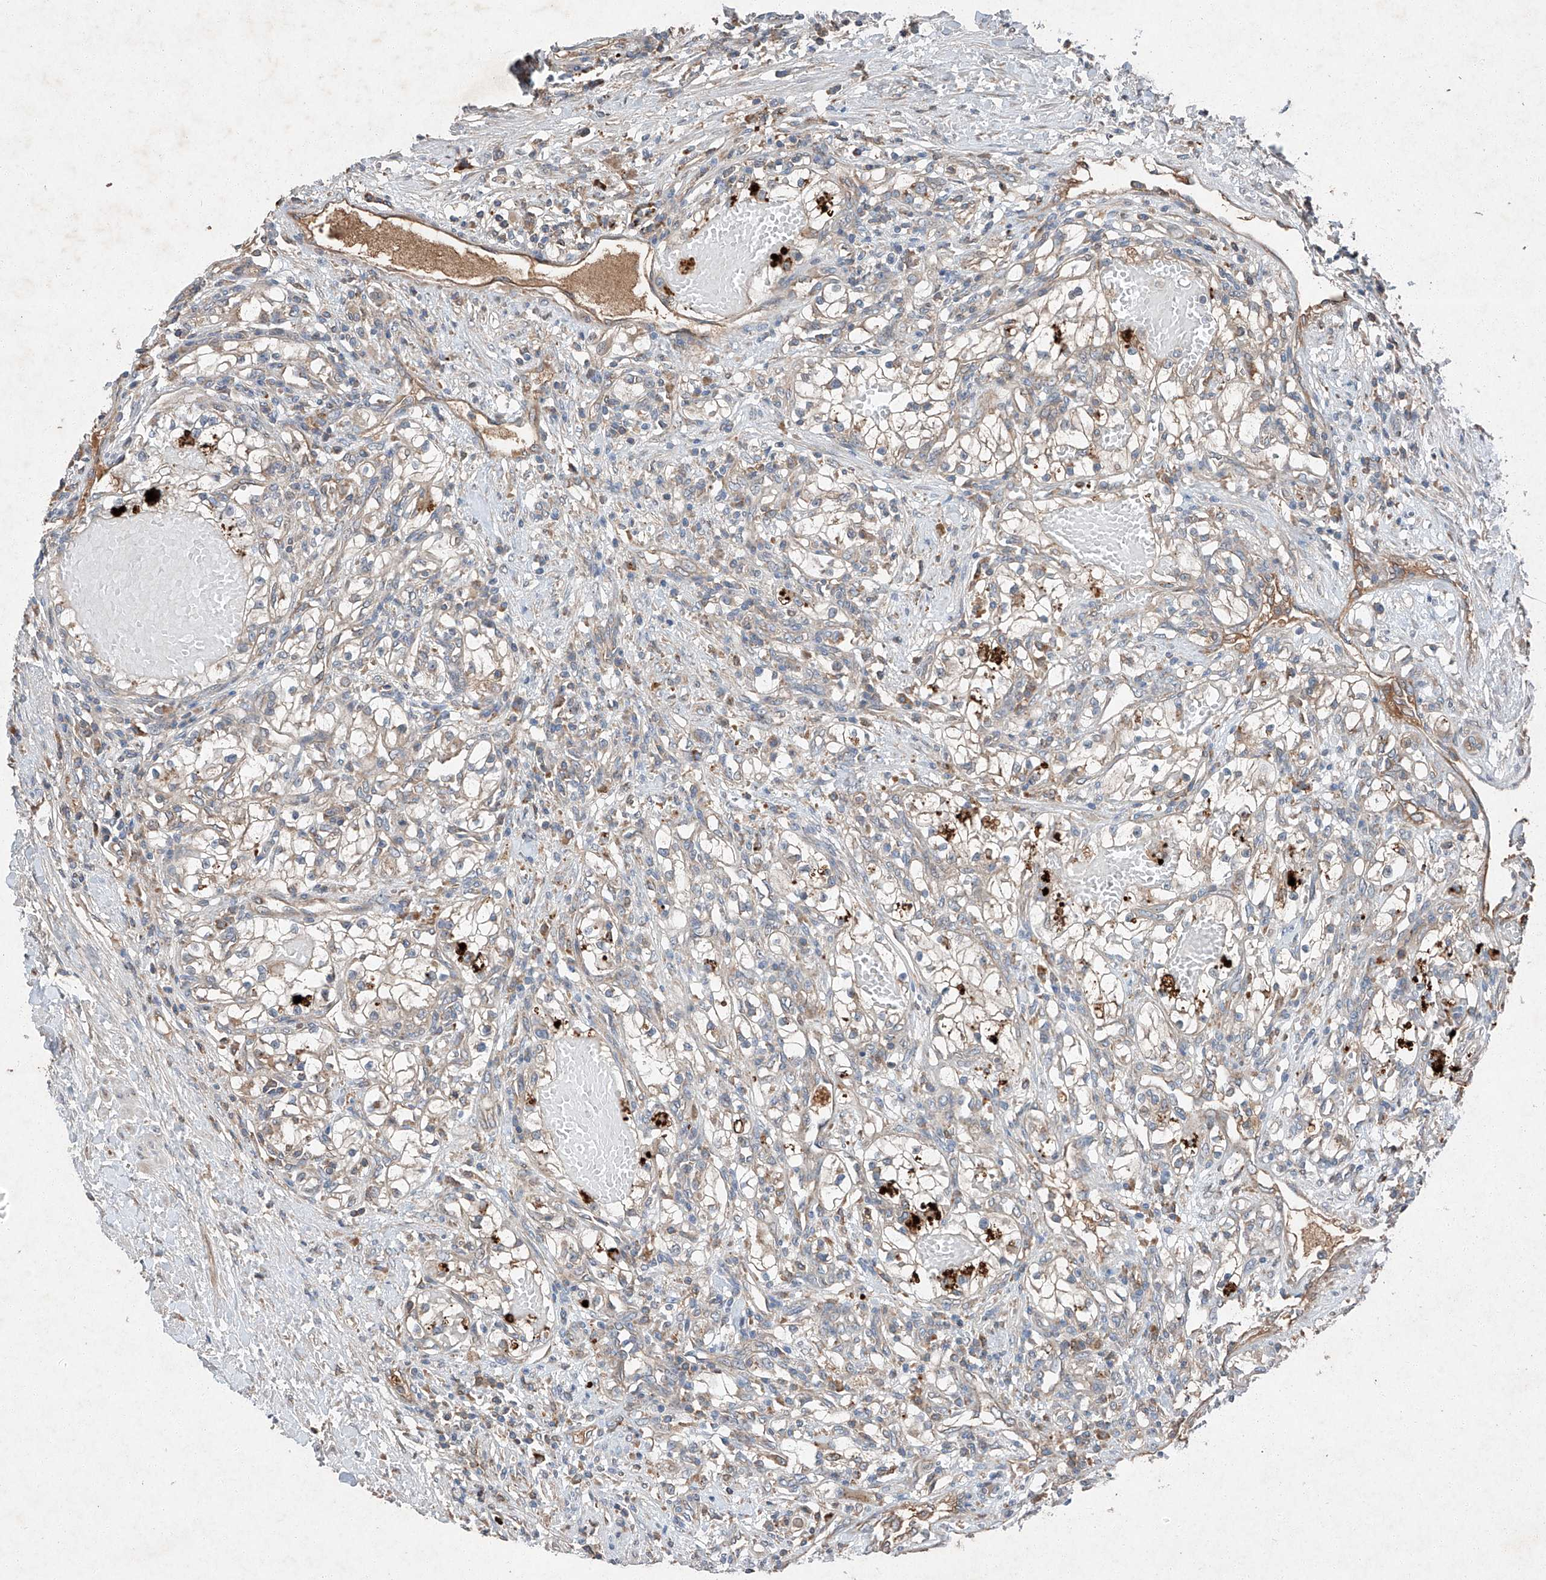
{"staining": {"intensity": "moderate", "quantity": "25%-75%", "location": "cytoplasmic/membranous"}, "tissue": "renal cancer", "cell_type": "Tumor cells", "image_type": "cancer", "snomed": [{"axis": "morphology", "description": "Normal tissue, NOS"}, {"axis": "morphology", "description": "Adenocarcinoma, NOS"}, {"axis": "topography", "description": "Kidney"}], "caption": "An immunohistochemistry micrograph of tumor tissue is shown. Protein staining in brown shows moderate cytoplasmic/membranous positivity in renal cancer within tumor cells.", "gene": "RUSC1", "patient": {"sex": "male", "age": 68}}